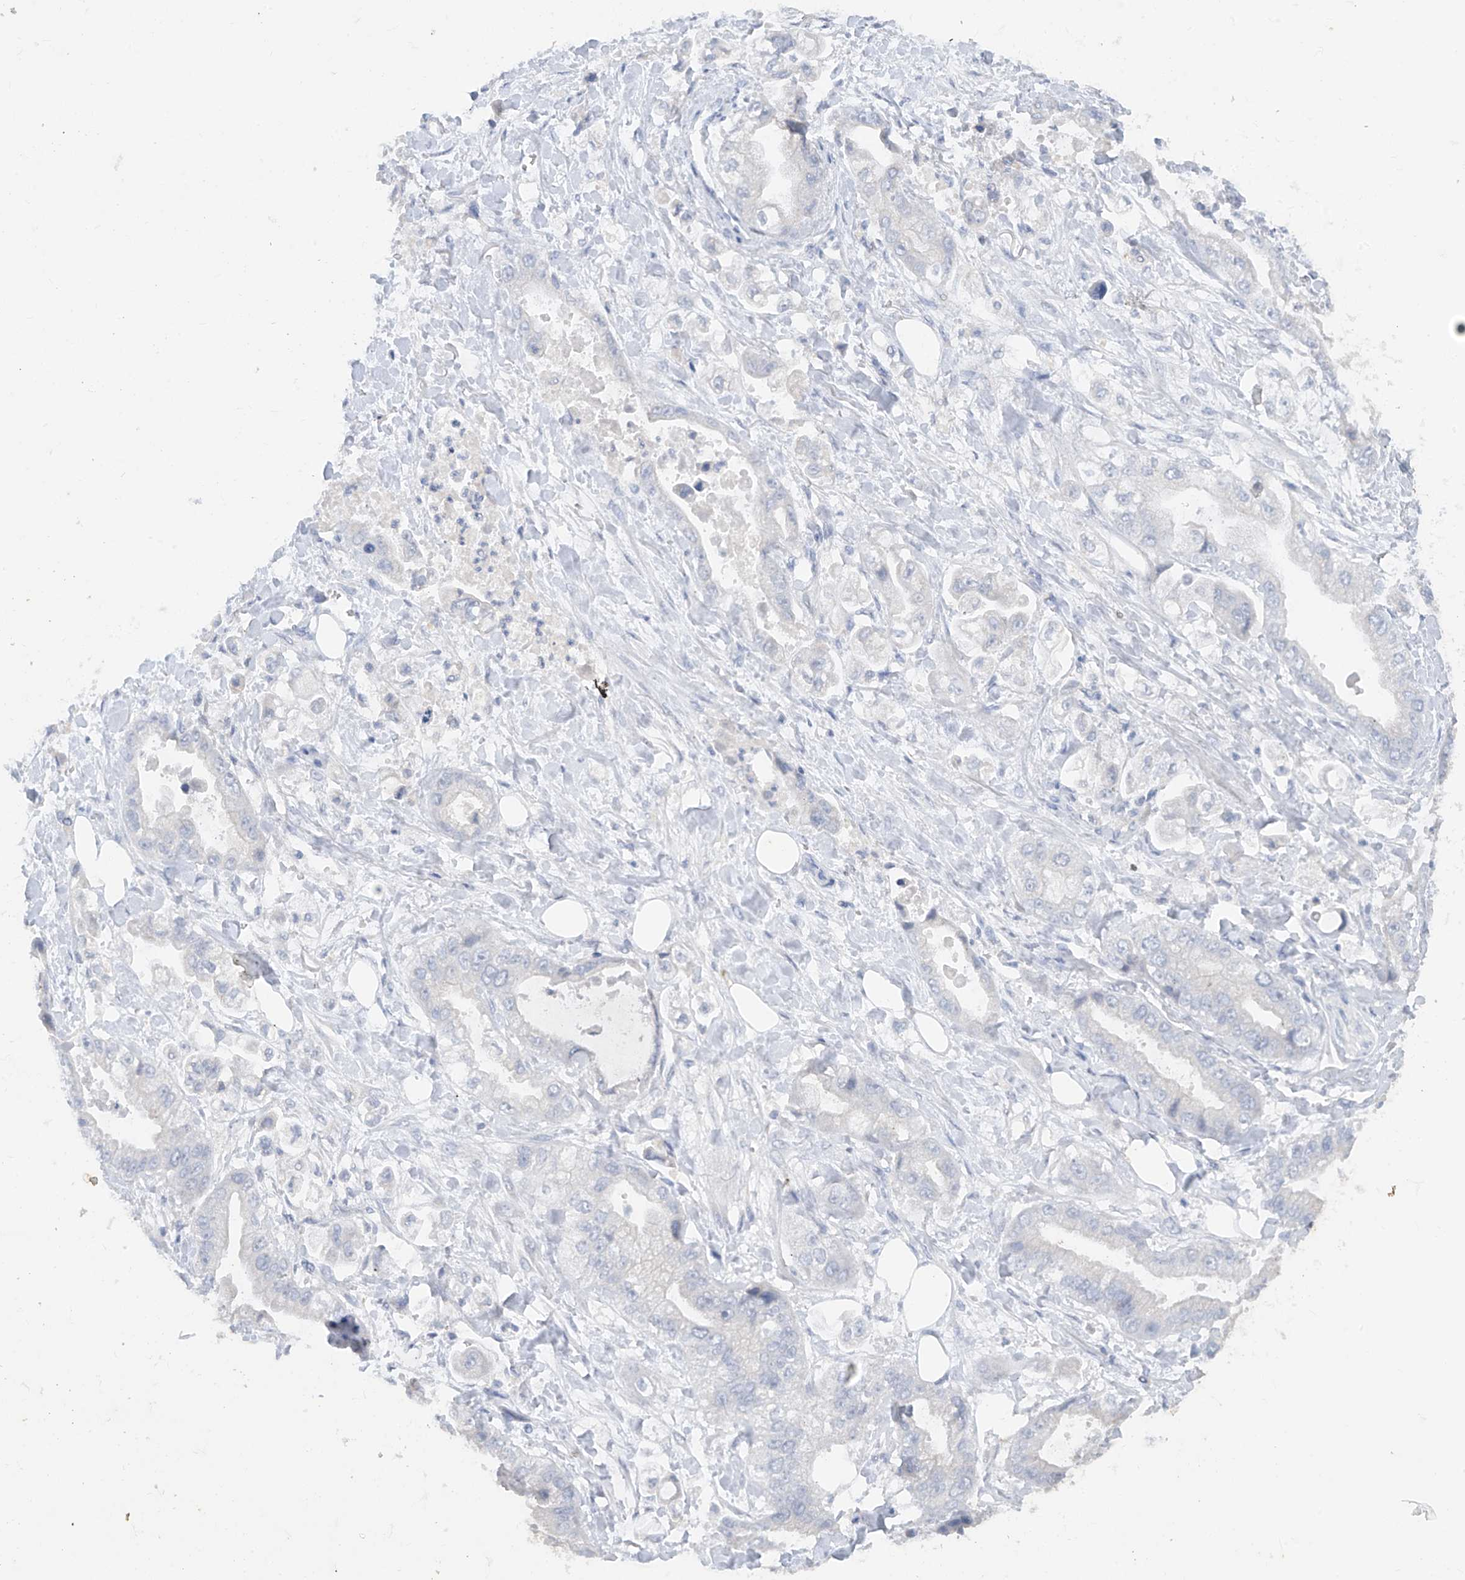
{"staining": {"intensity": "negative", "quantity": "none", "location": "none"}, "tissue": "stomach cancer", "cell_type": "Tumor cells", "image_type": "cancer", "snomed": [{"axis": "morphology", "description": "Adenocarcinoma, NOS"}, {"axis": "topography", "description": "Stomach"}], "caption": "High power microscopy photomicrograph of an immunohistochemistry photomicrograph of stomach adenocarcinoma, revealing no significant expression in tumor cells.", "gene": "TBX21", "patient": {"sex": "male", "age": 62}}